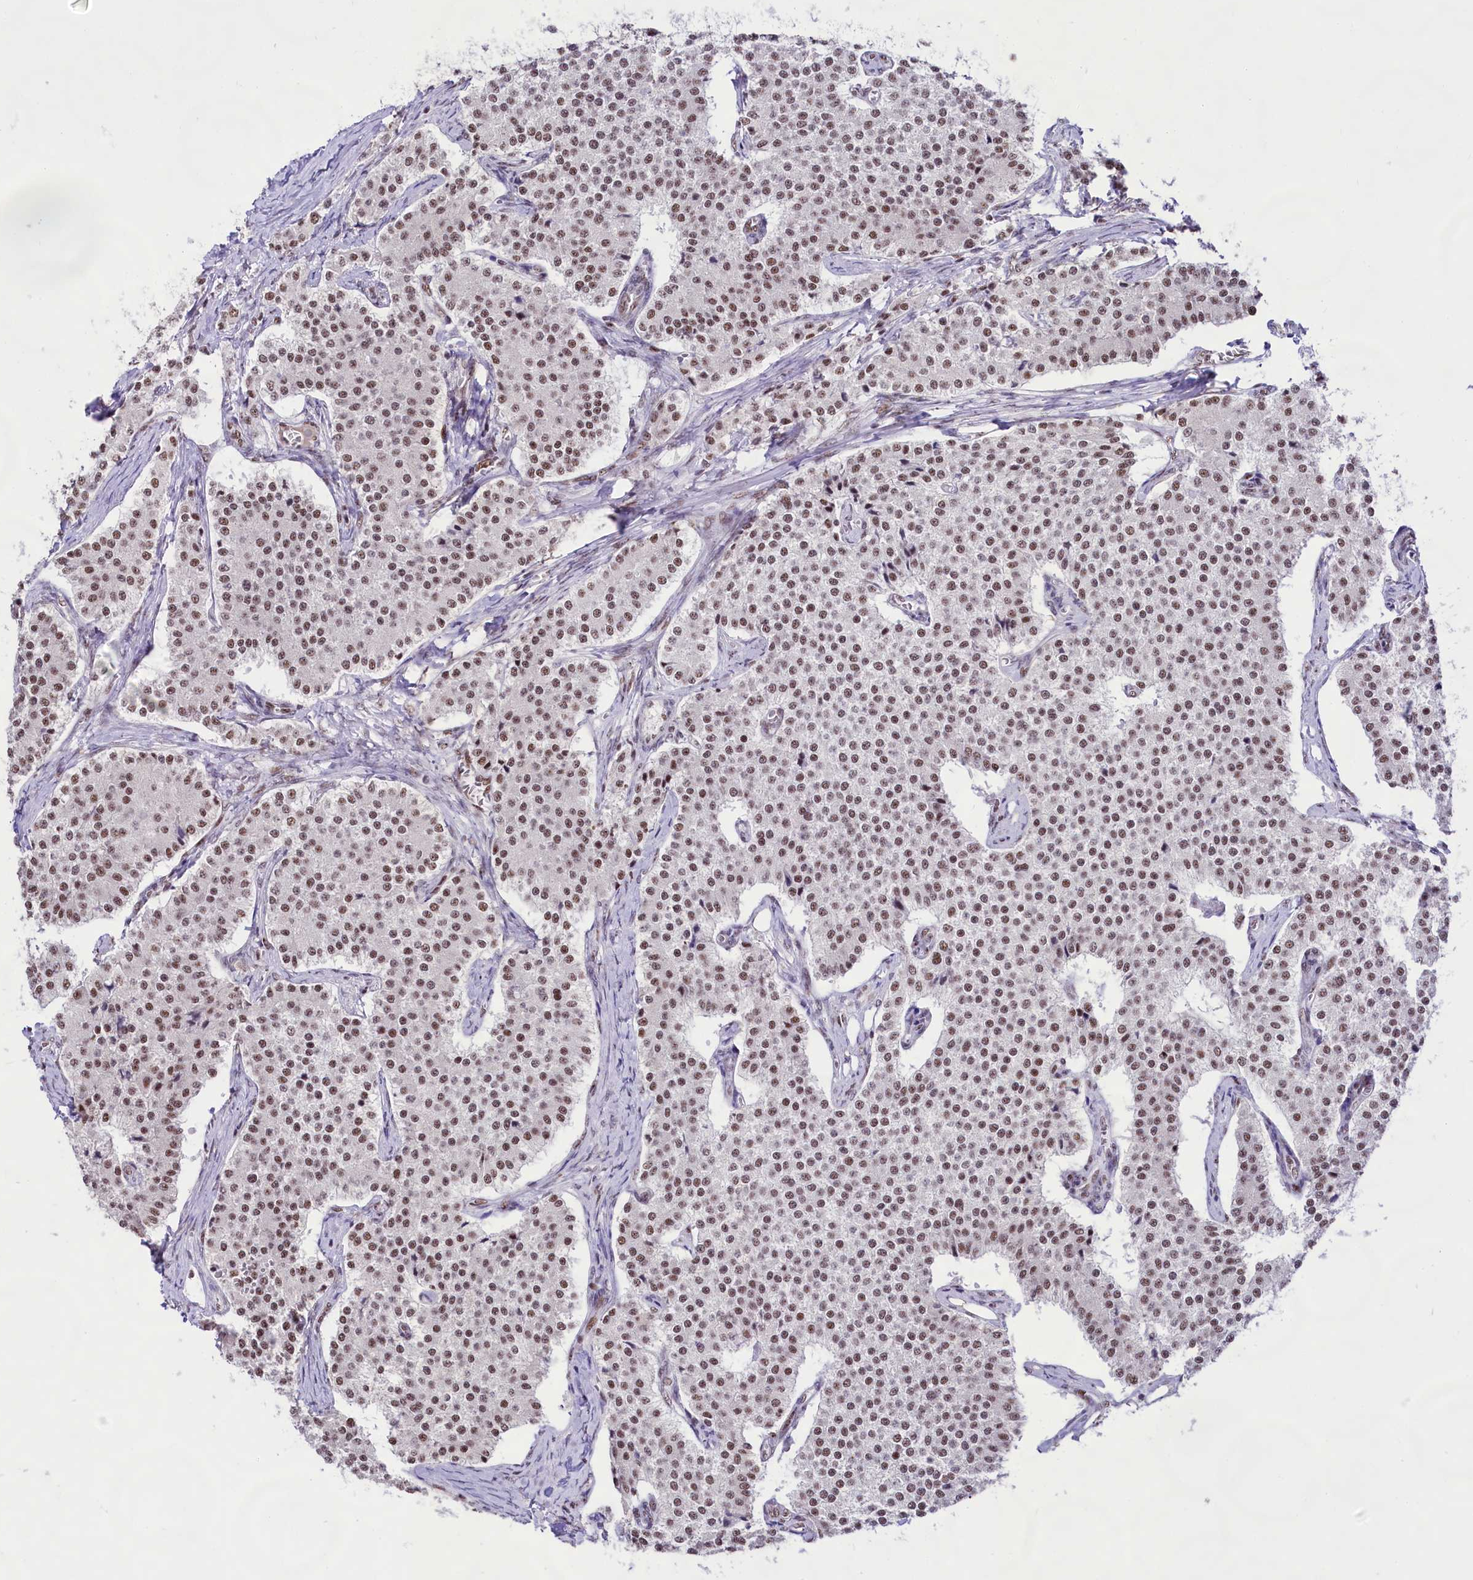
{"staining": {"intensity": "moderate", "quantity": ">75%", "location": "nuclear"}, "tissue": "carcinoid", "cell_type": "Tumor cells", "image_type": "cancer", "snomed": [{"axis": "morphology", "description": "Carcinoid, malignant, NOS"}, {"axis": "topography", "description": "Colon"}], "caption": "Immunohistochemistry of human carcinoid demonstrates medium levels of moderate nuclear expression in approximately >75% of tumor cells. Ihc stains the protein of interest in brown and the nuclei are stained blue.", "gene": "HIRA", "patient": {"sex": "female", "age": 52}}